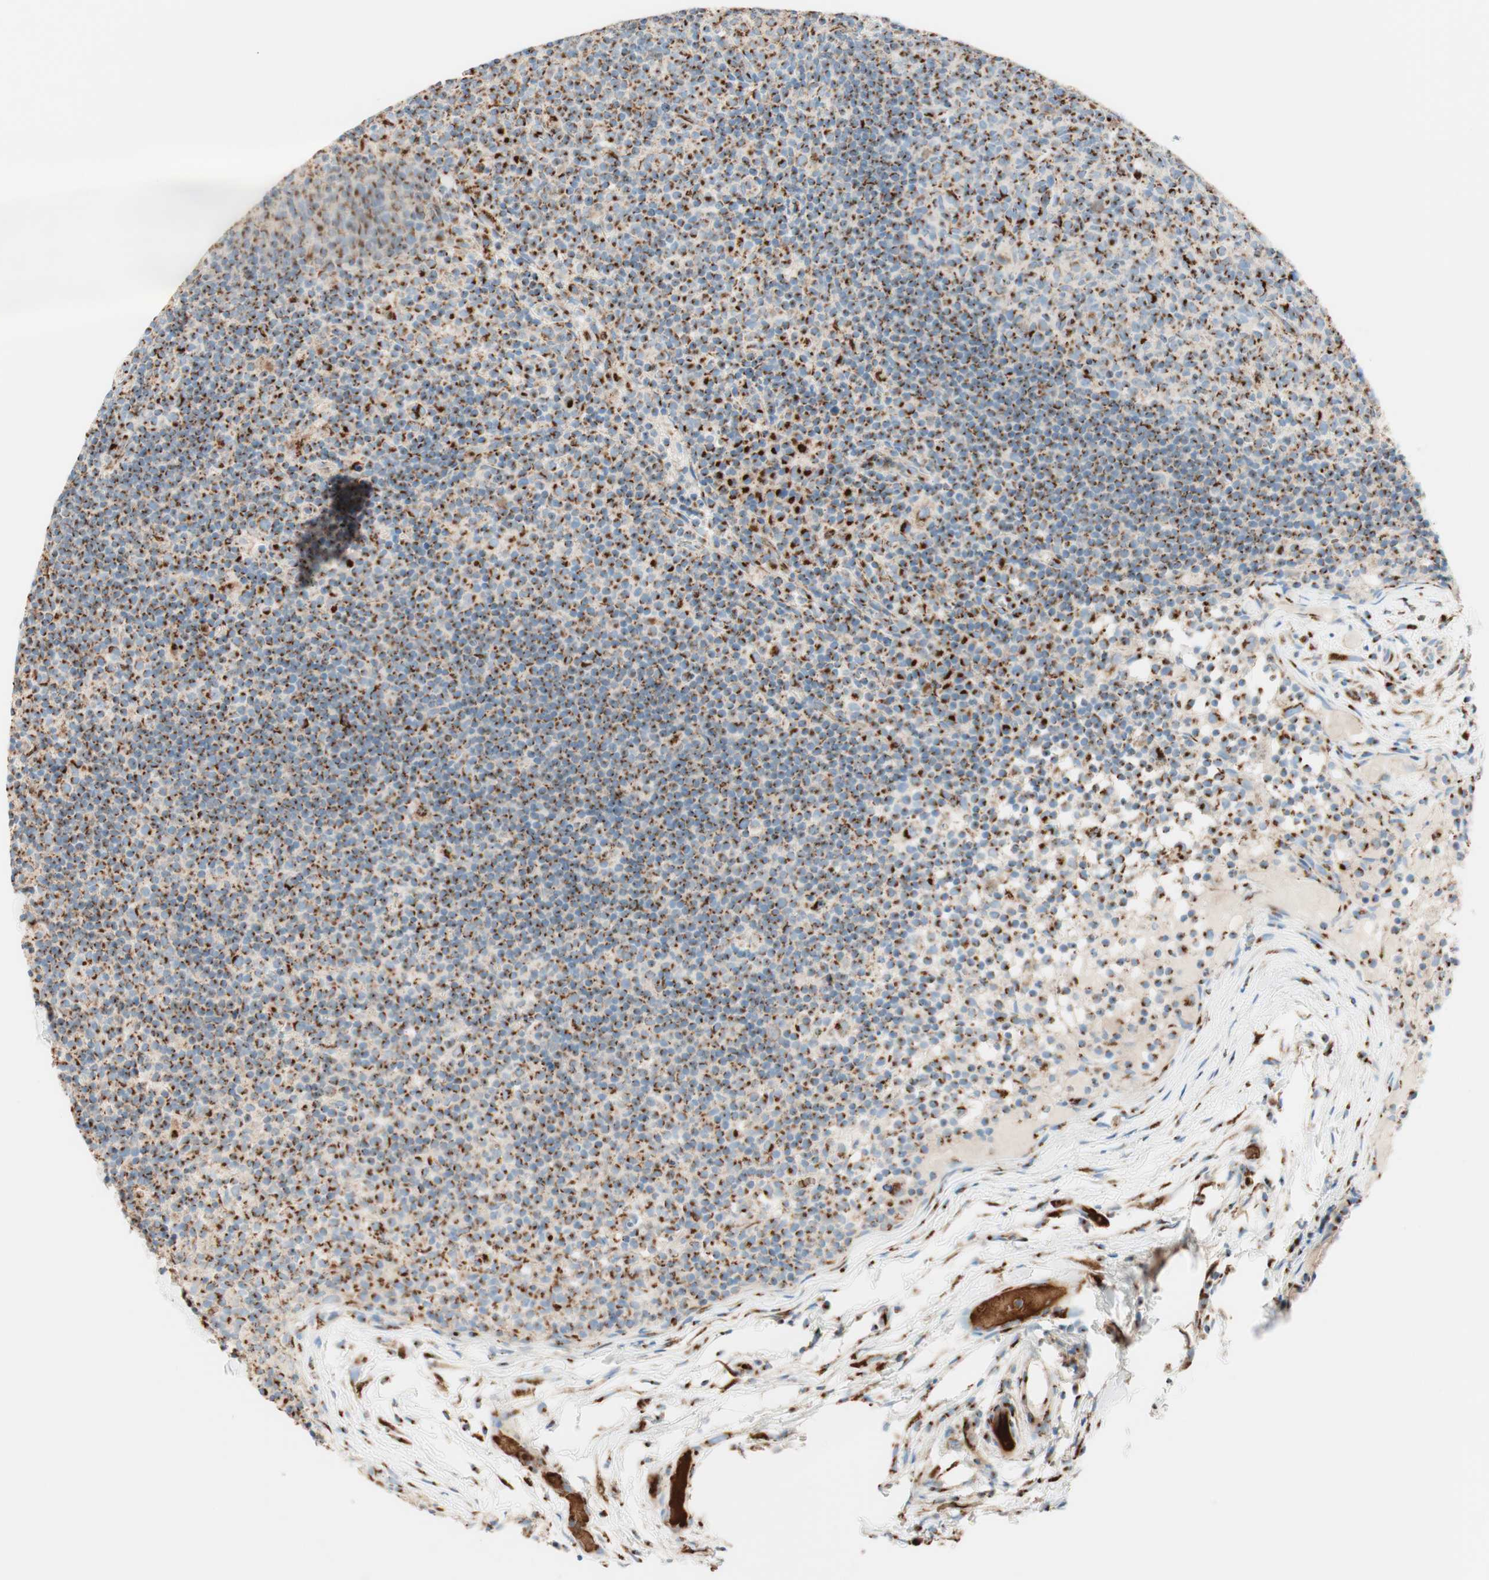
{"staining": {"intensity": "strong", "quantity": ">75%", "location": "cytoplasmic/membranous"}, "tissue": "lymph node", "cell_type": "Germinal center cells", "image_type": "normal", "snomed": [{"axis": "morphology", "description": "Normal tissue, NOS"}, {"axis": "morphology", "description": "Inflammation, NOS"}, {"axis": "topography", "description": "Lymph node"}], "caption": "Lymph node stained for a protein (brown) reveals strong cytoplasmic/membranous positive staining in about >75% of germinal center cells.", "gene": "GOLGB1", "patient": {"sex": "male", "age": 55}}